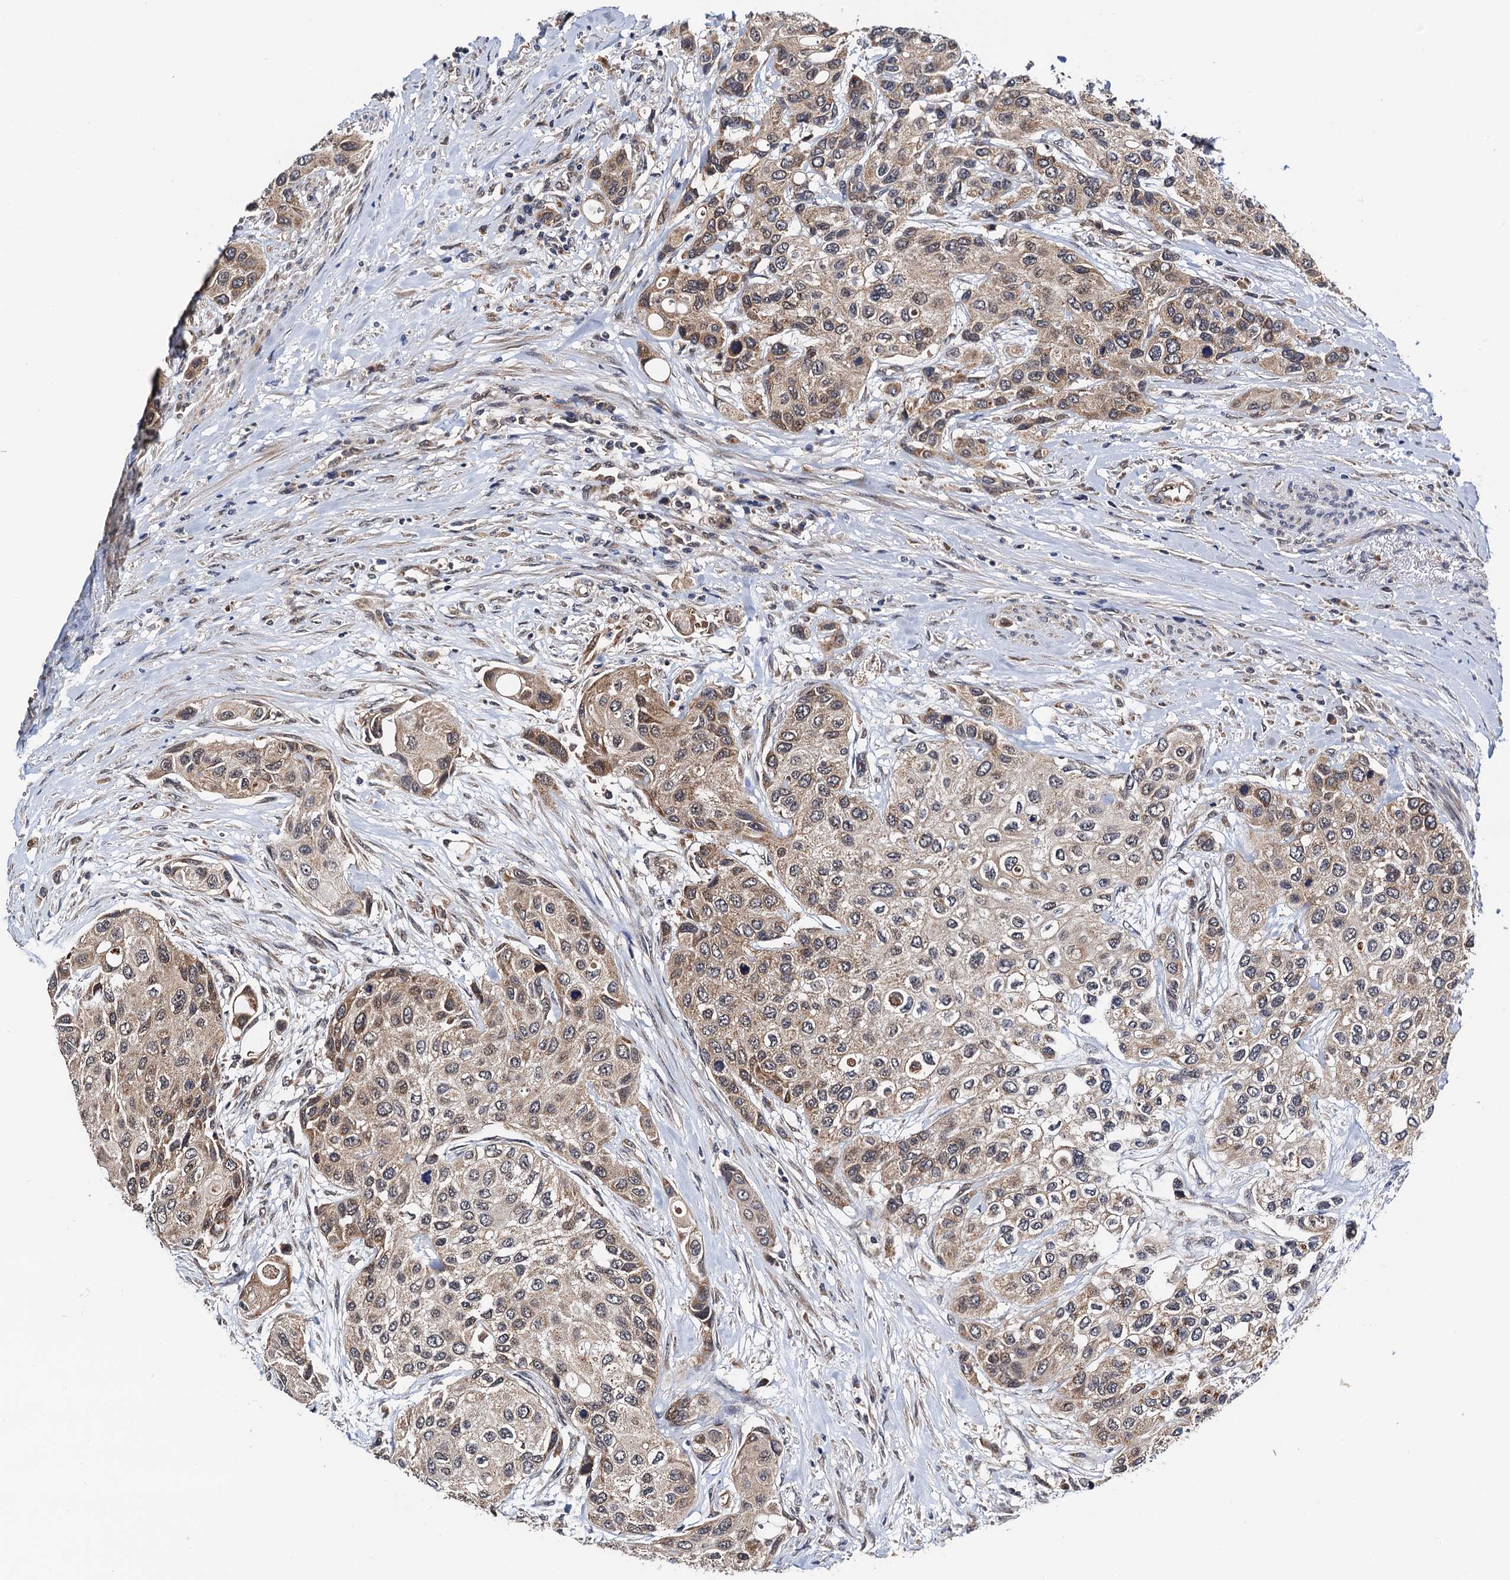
{"staining": {"intensity": "weak", "quantity": ">75%", "location": "cytoplasmic/membranous"}, "tissue": "urothelial cancer", "cell_type": "Tumor cells", "image_type": "cancer", "snomed": [{"axis": "morphology", "description": "Normal tissue, NOS"}, {"axis": "morphology", "description": "Urothelial carcinoma, High grade"}, {"axis": "topography", "description": "Vascular tissue"}, {"axis": "topography", "description": "Urinary bladder"}], "caption": "Approximately >75% of tumor cells in urothelial cancer exhibit weak cytoplasmic/membranous protein expression as visualized by brown immunohistochemical staining.", "gene": "NAA16", "patient": {"sex": "female", "age": 56}}